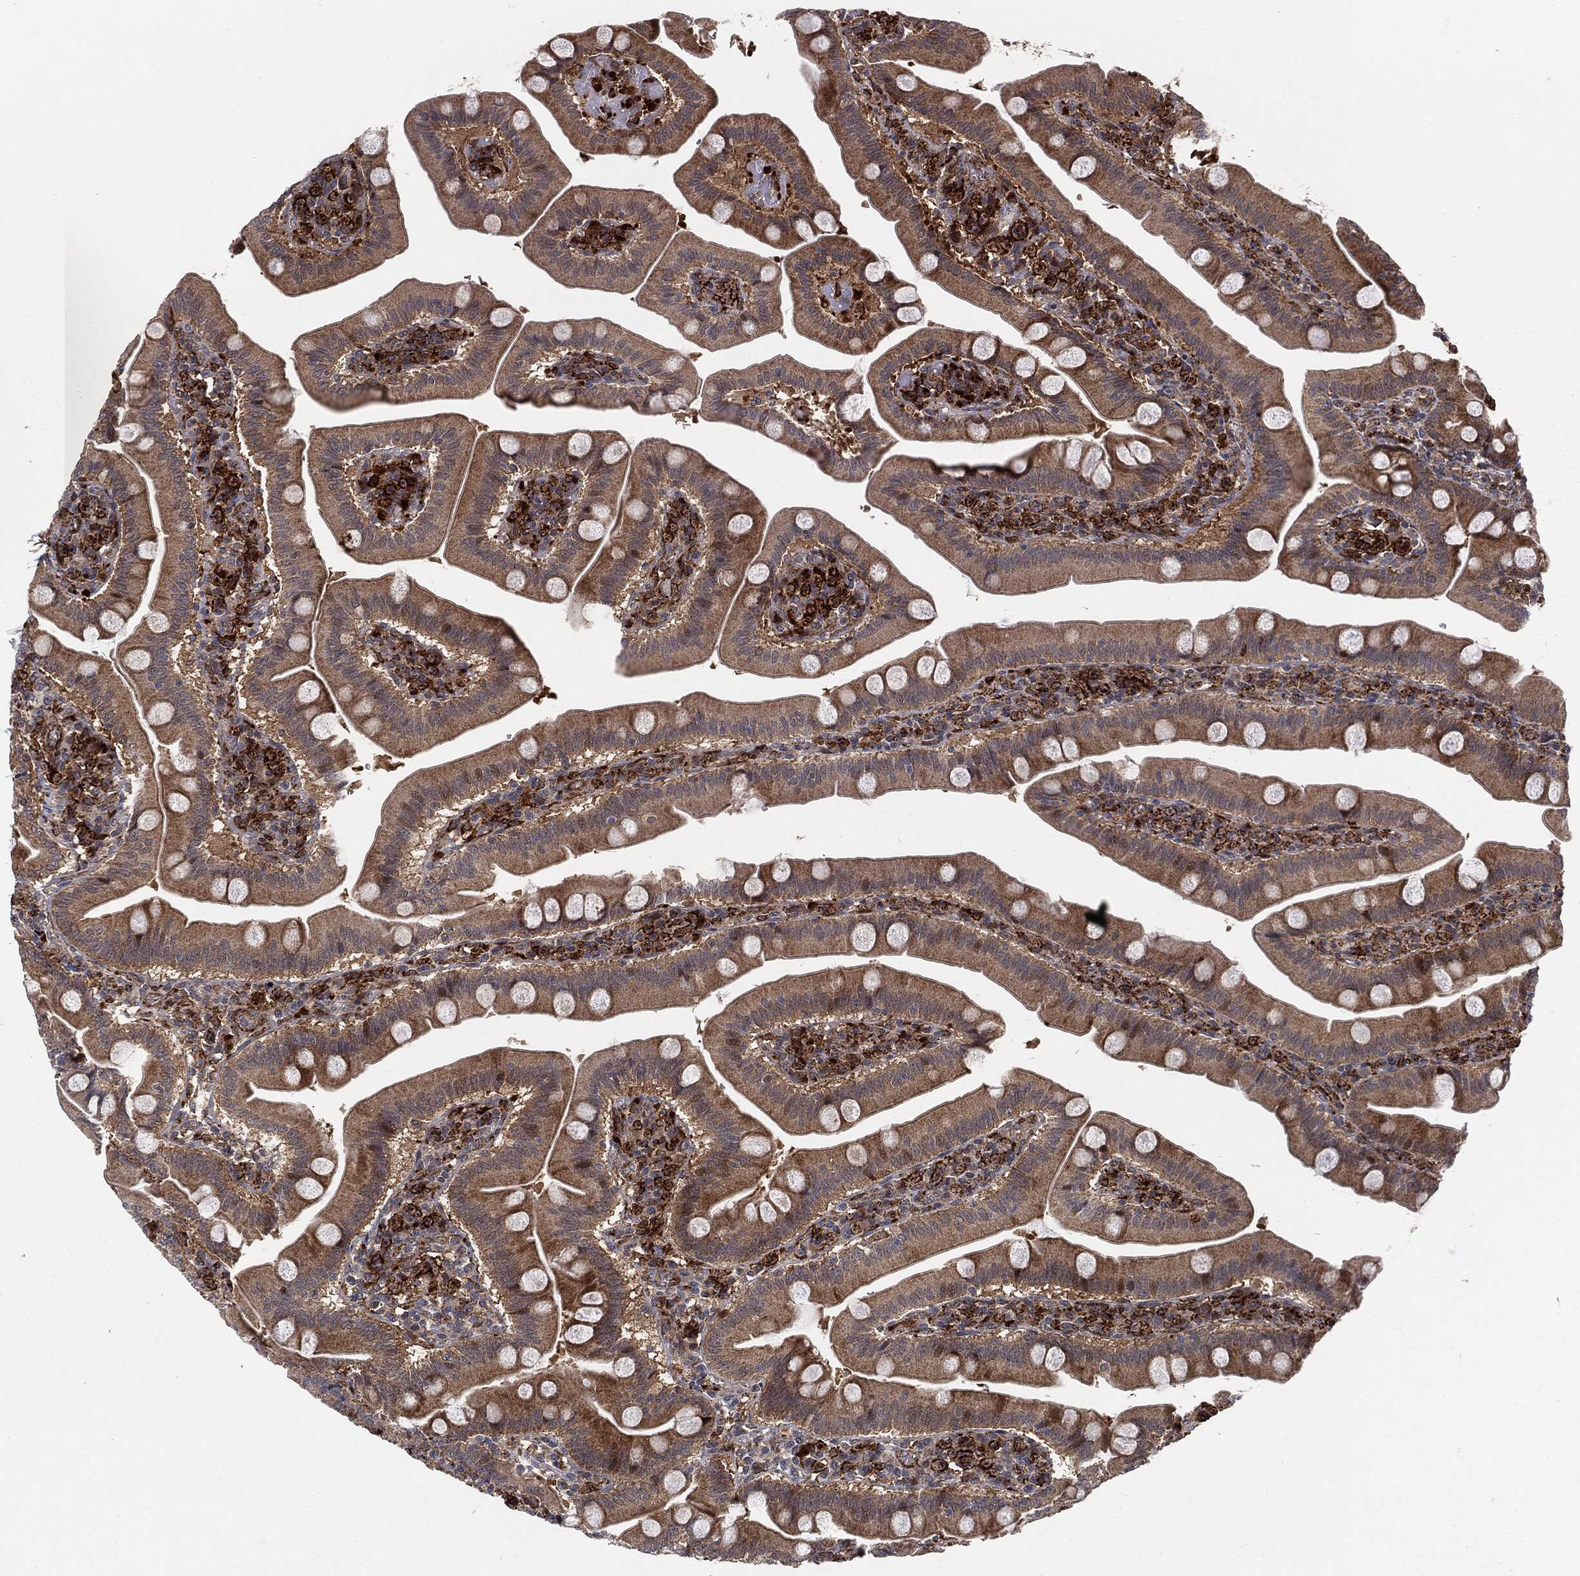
{"staining": {"intensity": "moderate", "quantity": ">75%", "location": "cytoplasmic/membranous"}, "tissue": "duodenum", "cell_type": "Glandular cells", "image_type": "normal", "snomed": [{"axis": "morphology", "description": "Normal tissue, NOS"}, {"axis": "topography", "description": "Duodenum"}], "caption": "DAB (3,3'-diaminobenzidine) immunohistochemical staining of benign duodenum demonstrates moderate cytoplasmic/membranous protein expression in approximately >75% of glandular cells.", "gene": "PTEN", "patient": {"sex": "male", "age": 59}}